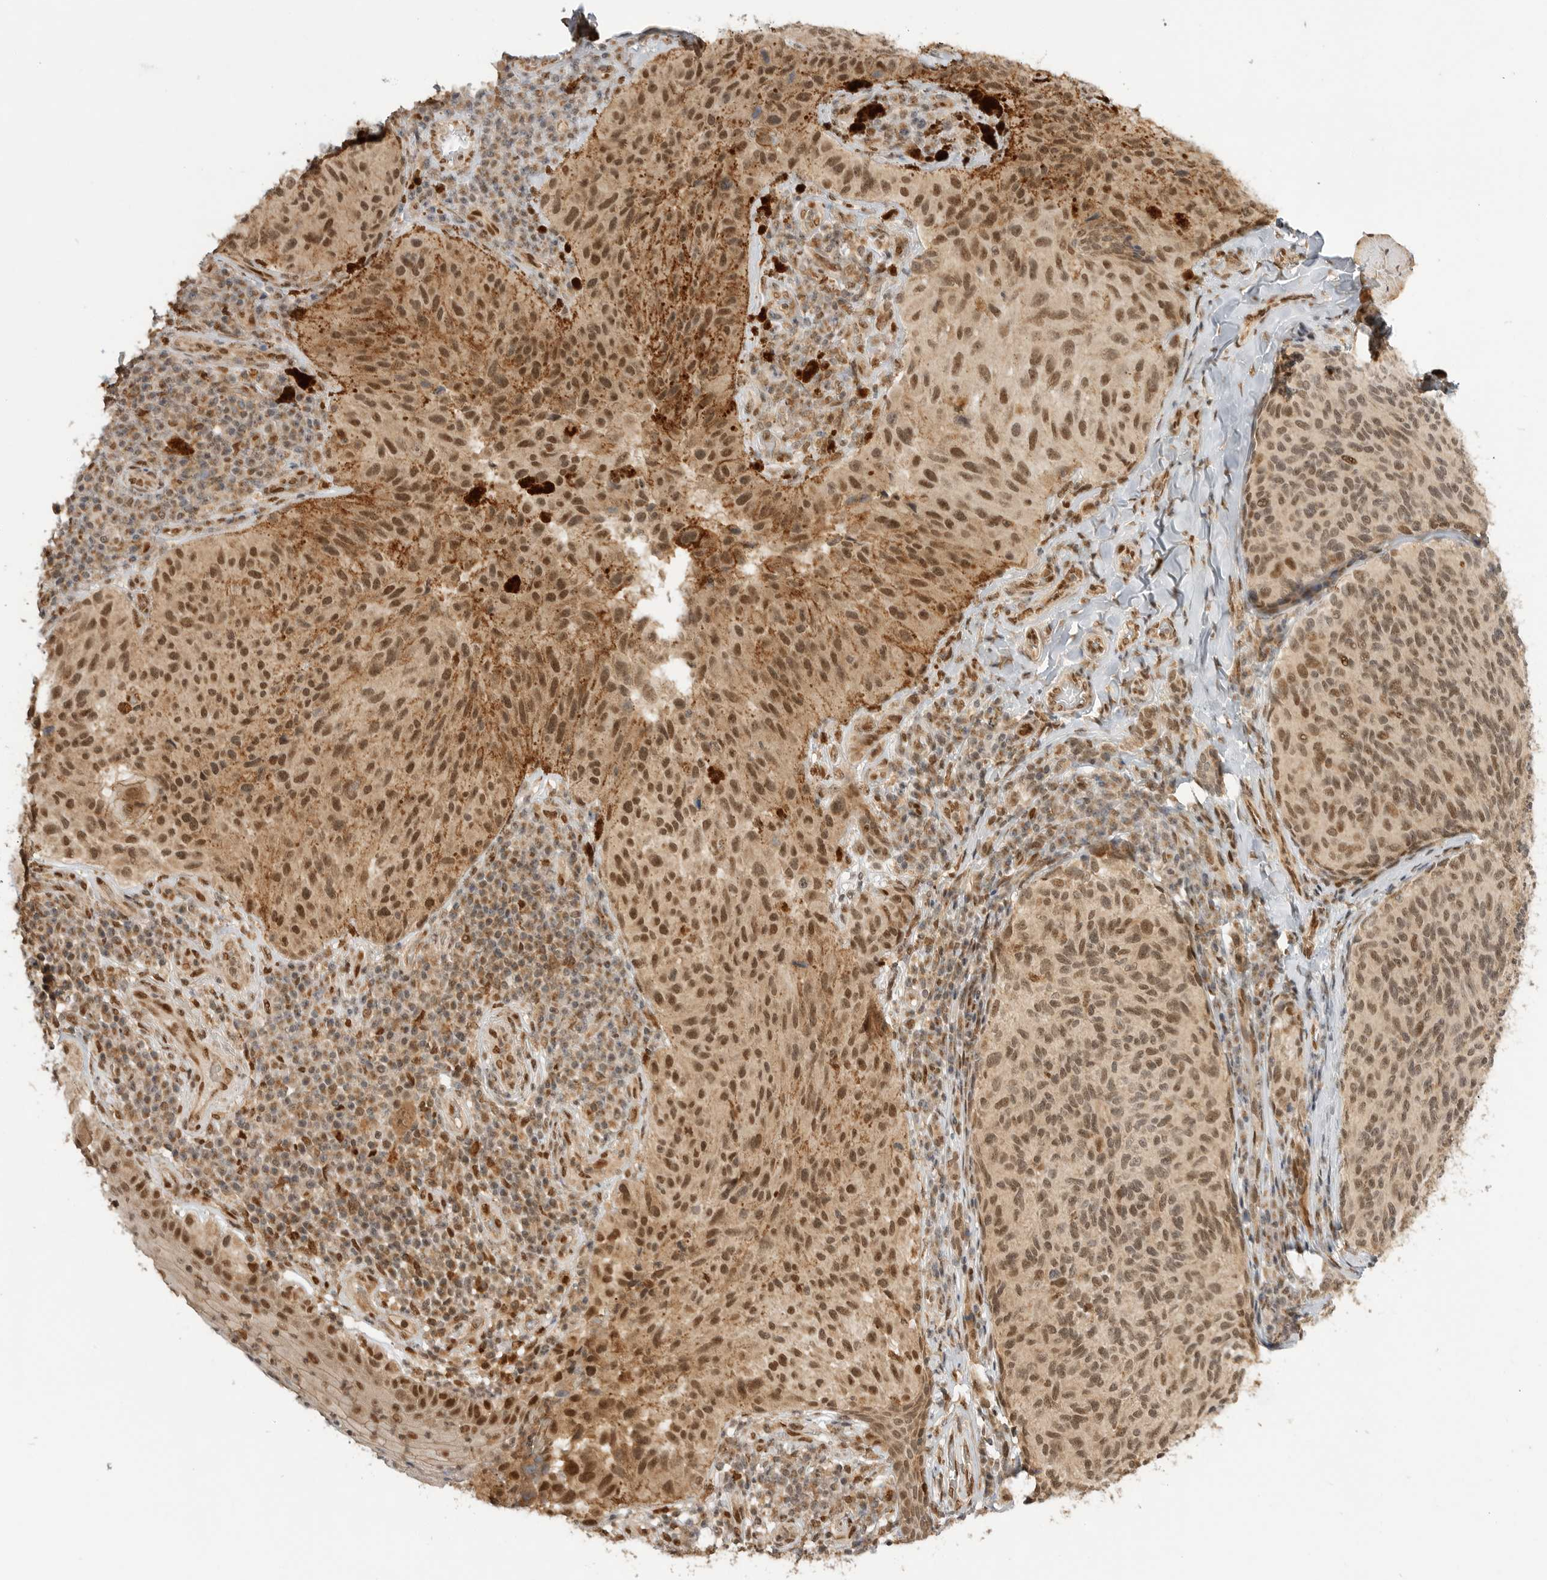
{"staining": {"intensity": "weak", "quantity": ">75%", "location": "cytoplasmic/membranous,nuclear"}, "tissue": "melanoma", "cell_type": "Tumor cells", "image_type": "cancer", "snomed": [{"axis": "morphology", "description": "Malignant melanoma, NOS"}, {"axis": "topography", "description": "Skin"}], "caption": "The micrograph demonstrates staining of malignant melanoma, revealing weak cytoplasmic/membranous and nuclear protein expression (brown color) within tumor cells.", "gene": "ALKAL1", "patient": {"sex": "female", "age": 73}}